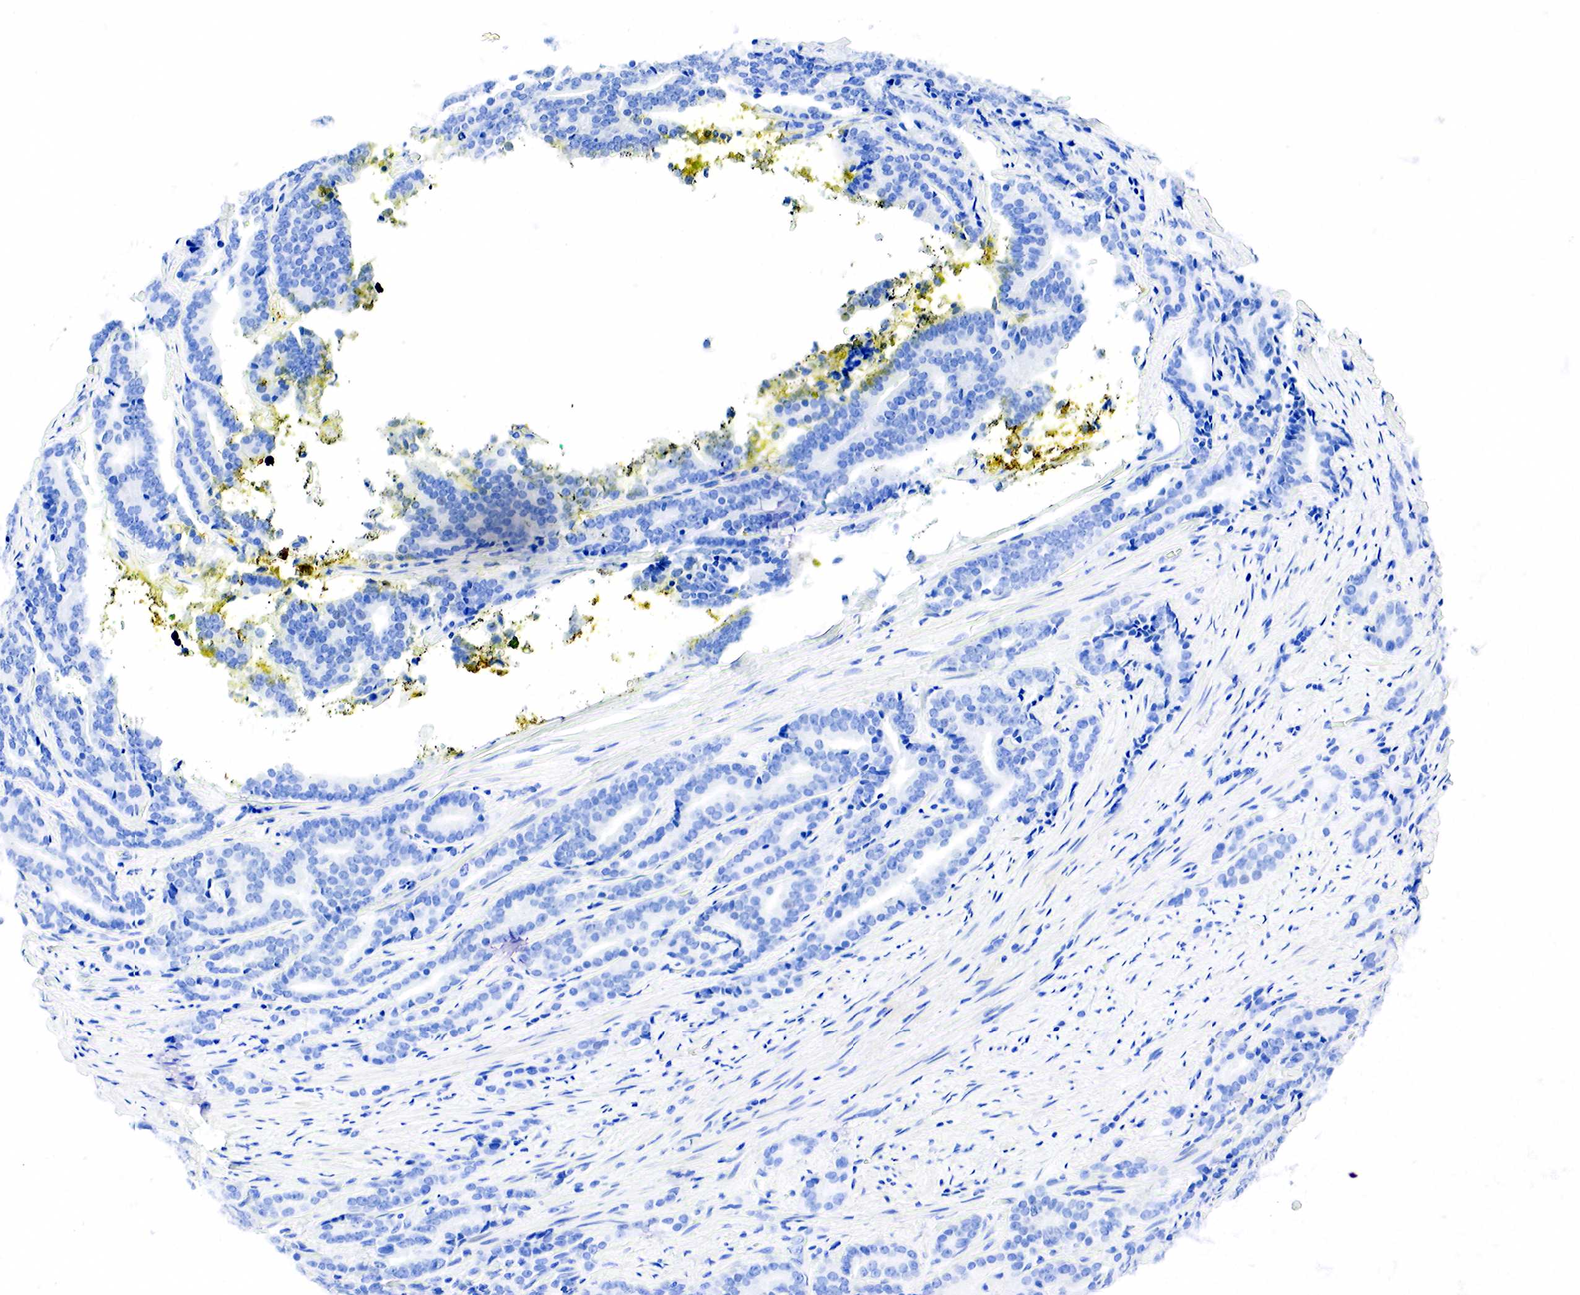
{"staining": {"intensity": "negative", "quantity": "none", "location": "none"}, "tissue": "prostate cancer", "cell_type": "Tumor cells", "image_type": "cancer", "snomed": [{"axis": "morphology", "description": "Adenocarcinoma, Medium grade"}, {"axis": "topography", "description": "Prostate"}], "caption": "This is a photomicrograph of immunohistochemistry staining of prostate medium-grade adenocarcinoma, which shows no staining in tumor cells.", "gene": "PTH", "patient": {"sex": "male", "age": 65}}